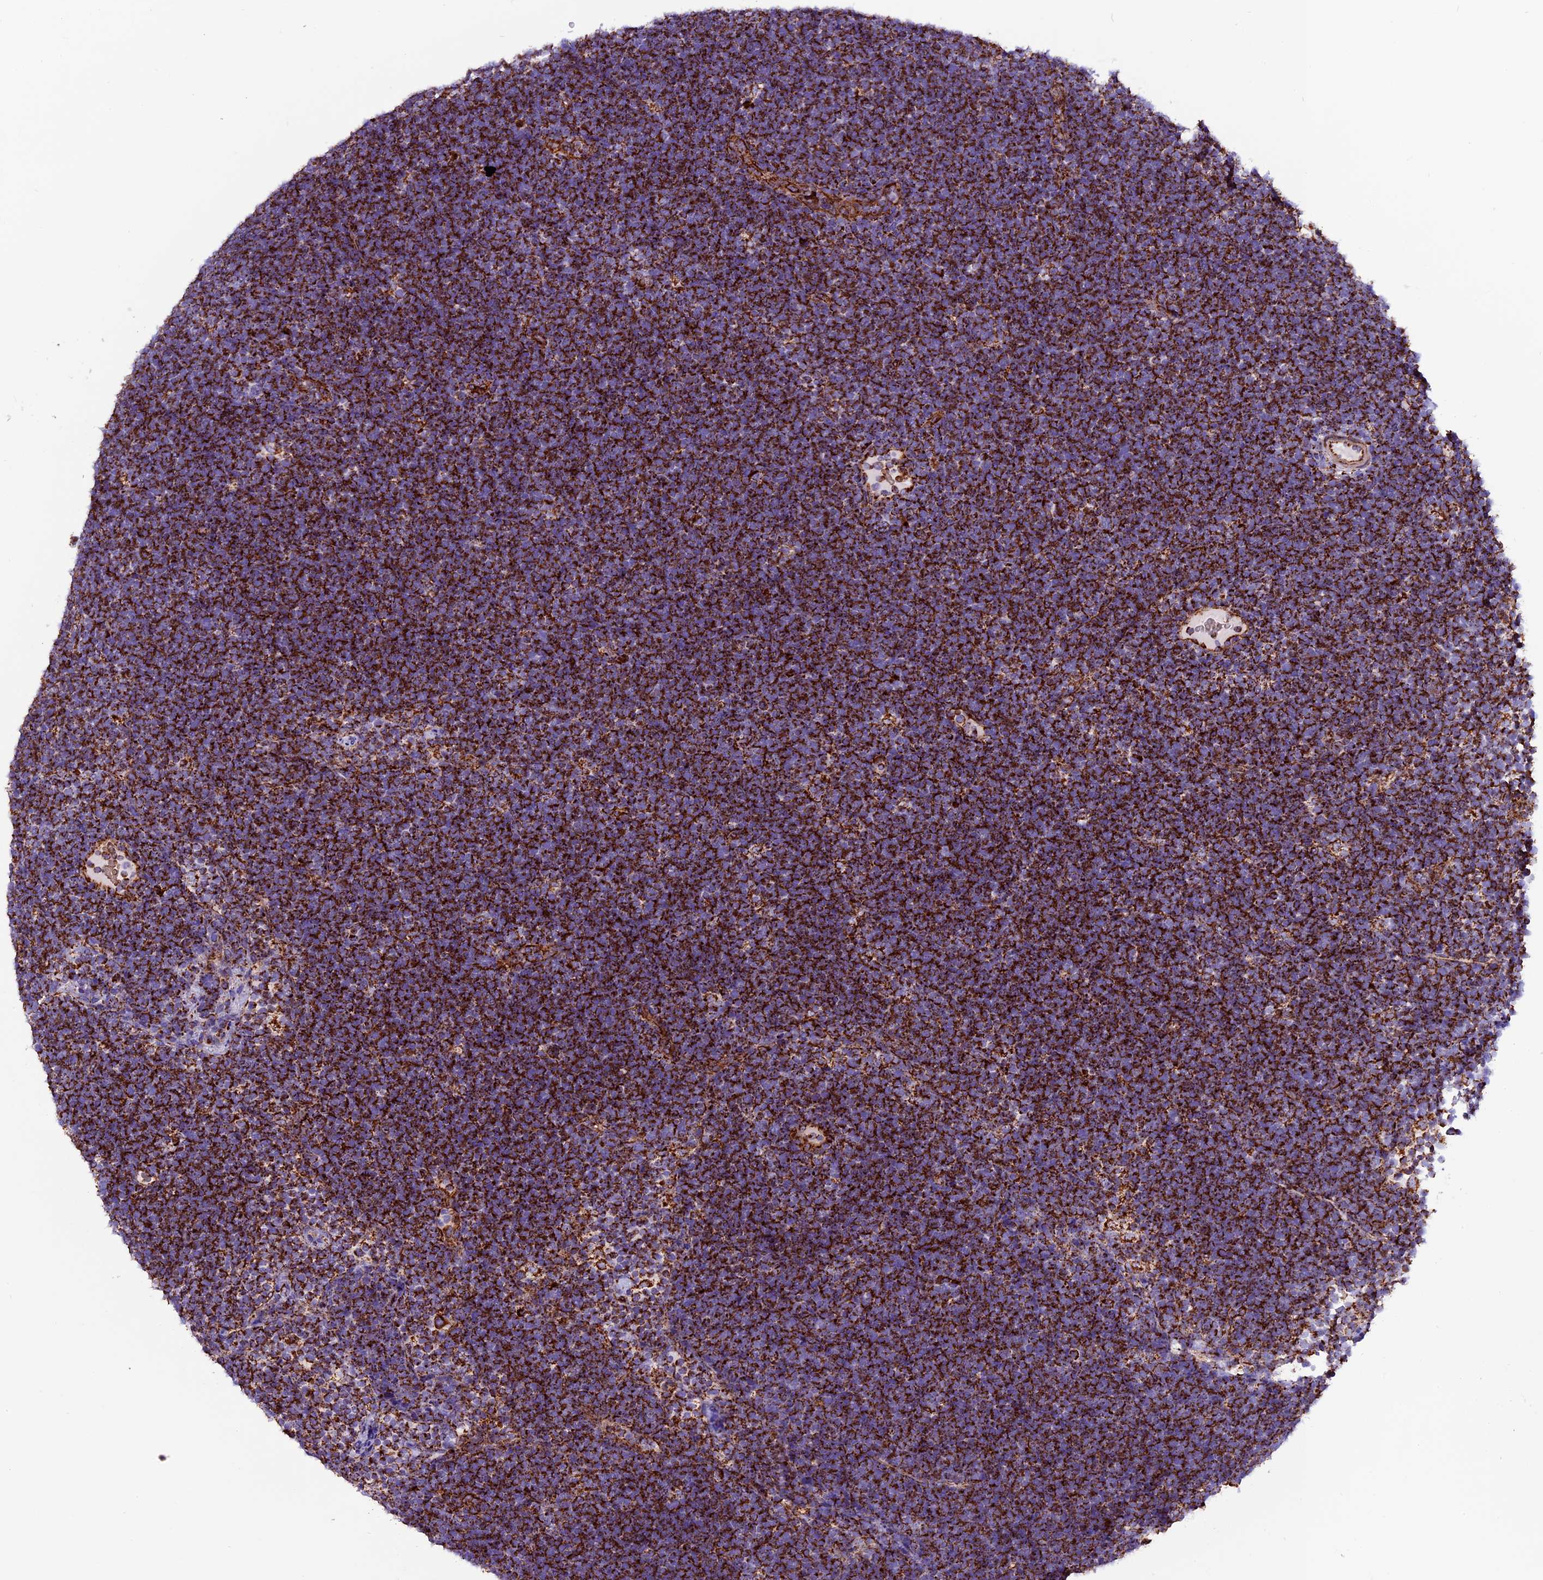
{"staining": {"intensity": "strong", "quantity": ">75%", "location": "cytoplasmic/membranous"}, "tissue": "lymphoma", "cell_type": "Tumor cells", "image_type": "cancer", "snomed": [{"axis": "morphology", "description": "Malignant lymphoma, non-Hodgkin's type, High grade"}, {"axis": "topography", "description": "Lymph node"}], "caption": "Tumor cells reveal high levels of strong cytoplasmic/membranous positivity in approximately >75% of cells in human lymphoma. Immunohistochemistry (ihc) stains the protein in brown and the nuclei are stained blue.", "gene": "CX3CL1", "patient": {"sex": "male", "age": 13}}